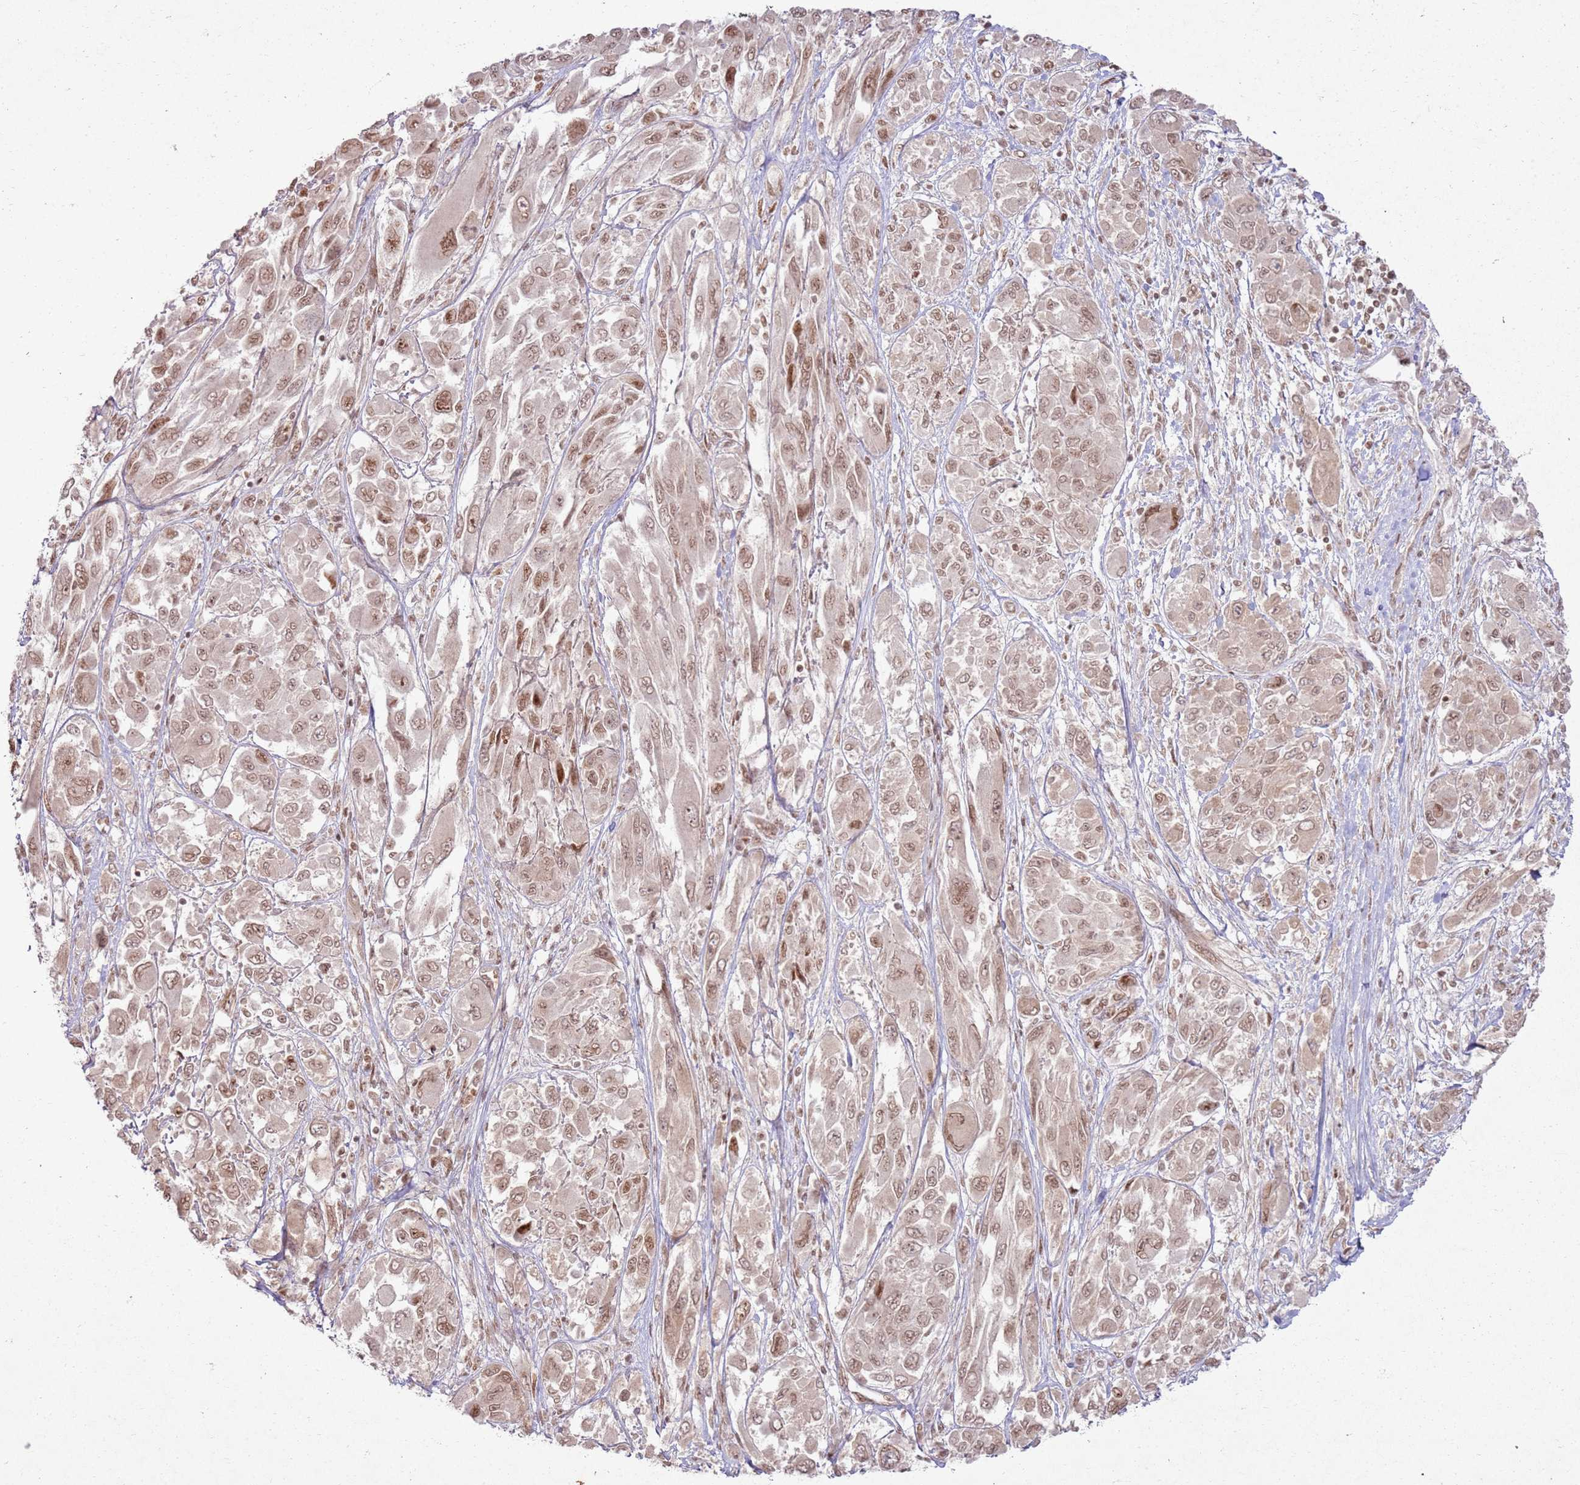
{"staining": {"intensity": "moderate", "quantity": ">75%", "location": "cytoplasmic/membranous,nuclear"}, "tissue": "melanoma", "cell_type": "Tumor cells", "image_type": "cancer", "snomed": [{"axis": "morphology", "description": "Malignant melanoma, NOS"}, {"axis": "topography", "description": "Skin"}], "caption": "A medium amount of moderate cytoplasmic/membranous and nuclear staining is appreciated in about >75% of tumor cells in melanoma tissue.", "gene": "KLHL36", "patient": {"sex": "female", "age": 91}}